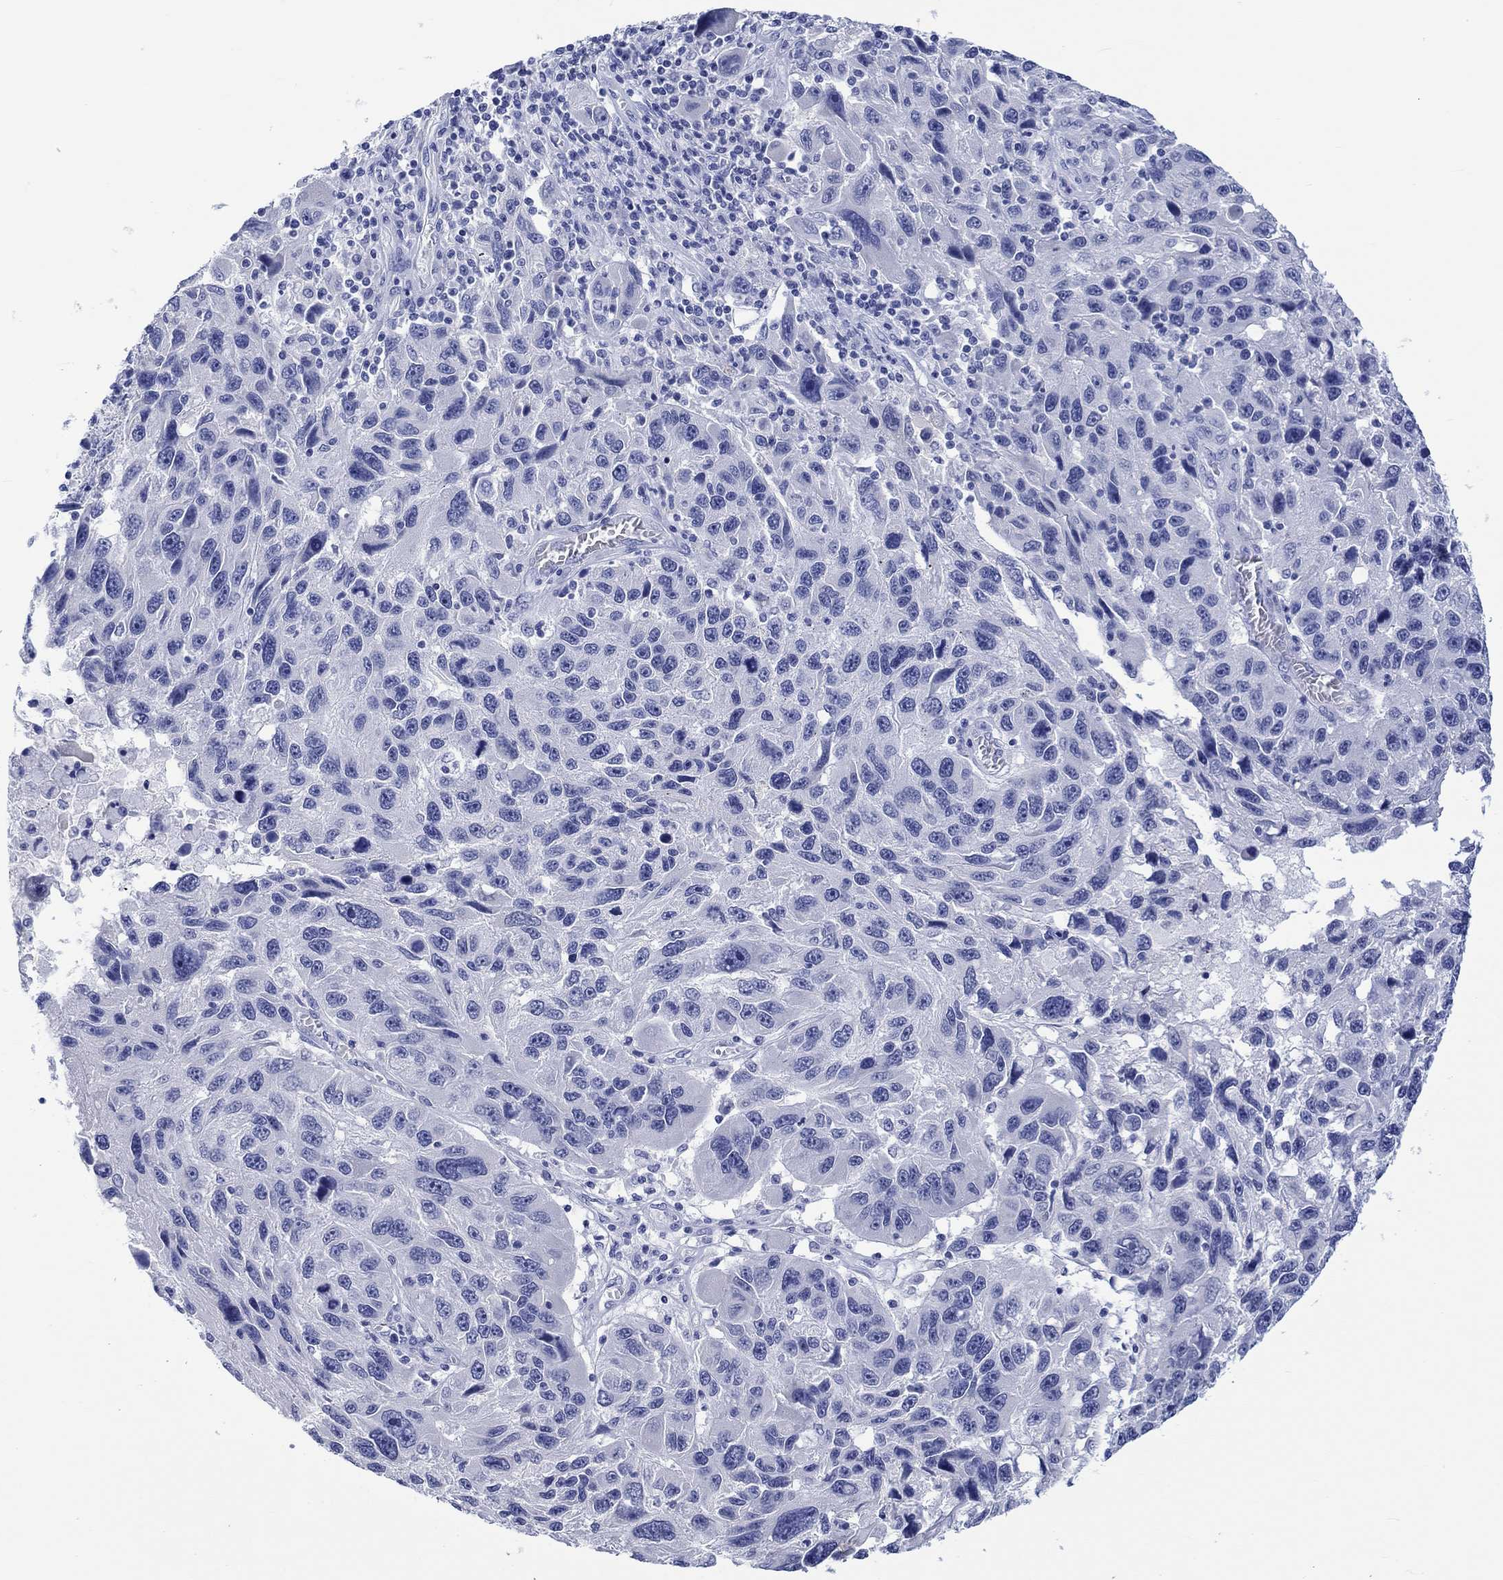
{"staining": {"intensity": "negative", "quantity": "none", "location": "none"}, "tissue": "melanoma", "cell_type": "Tumor cells", "image_type": "cancer", "snomed": [{"axis": "morphology", "description": "Malignant melanoma, NOS"}, {"axis": "topography", "description": "Skin"}], "caption": "Immunohistochemistry (IHC) of human malignant melanoma demonstrates no staining in tumor cells.", "gene": "MSI1", "patient": {"sex": "male", "age": 53}}